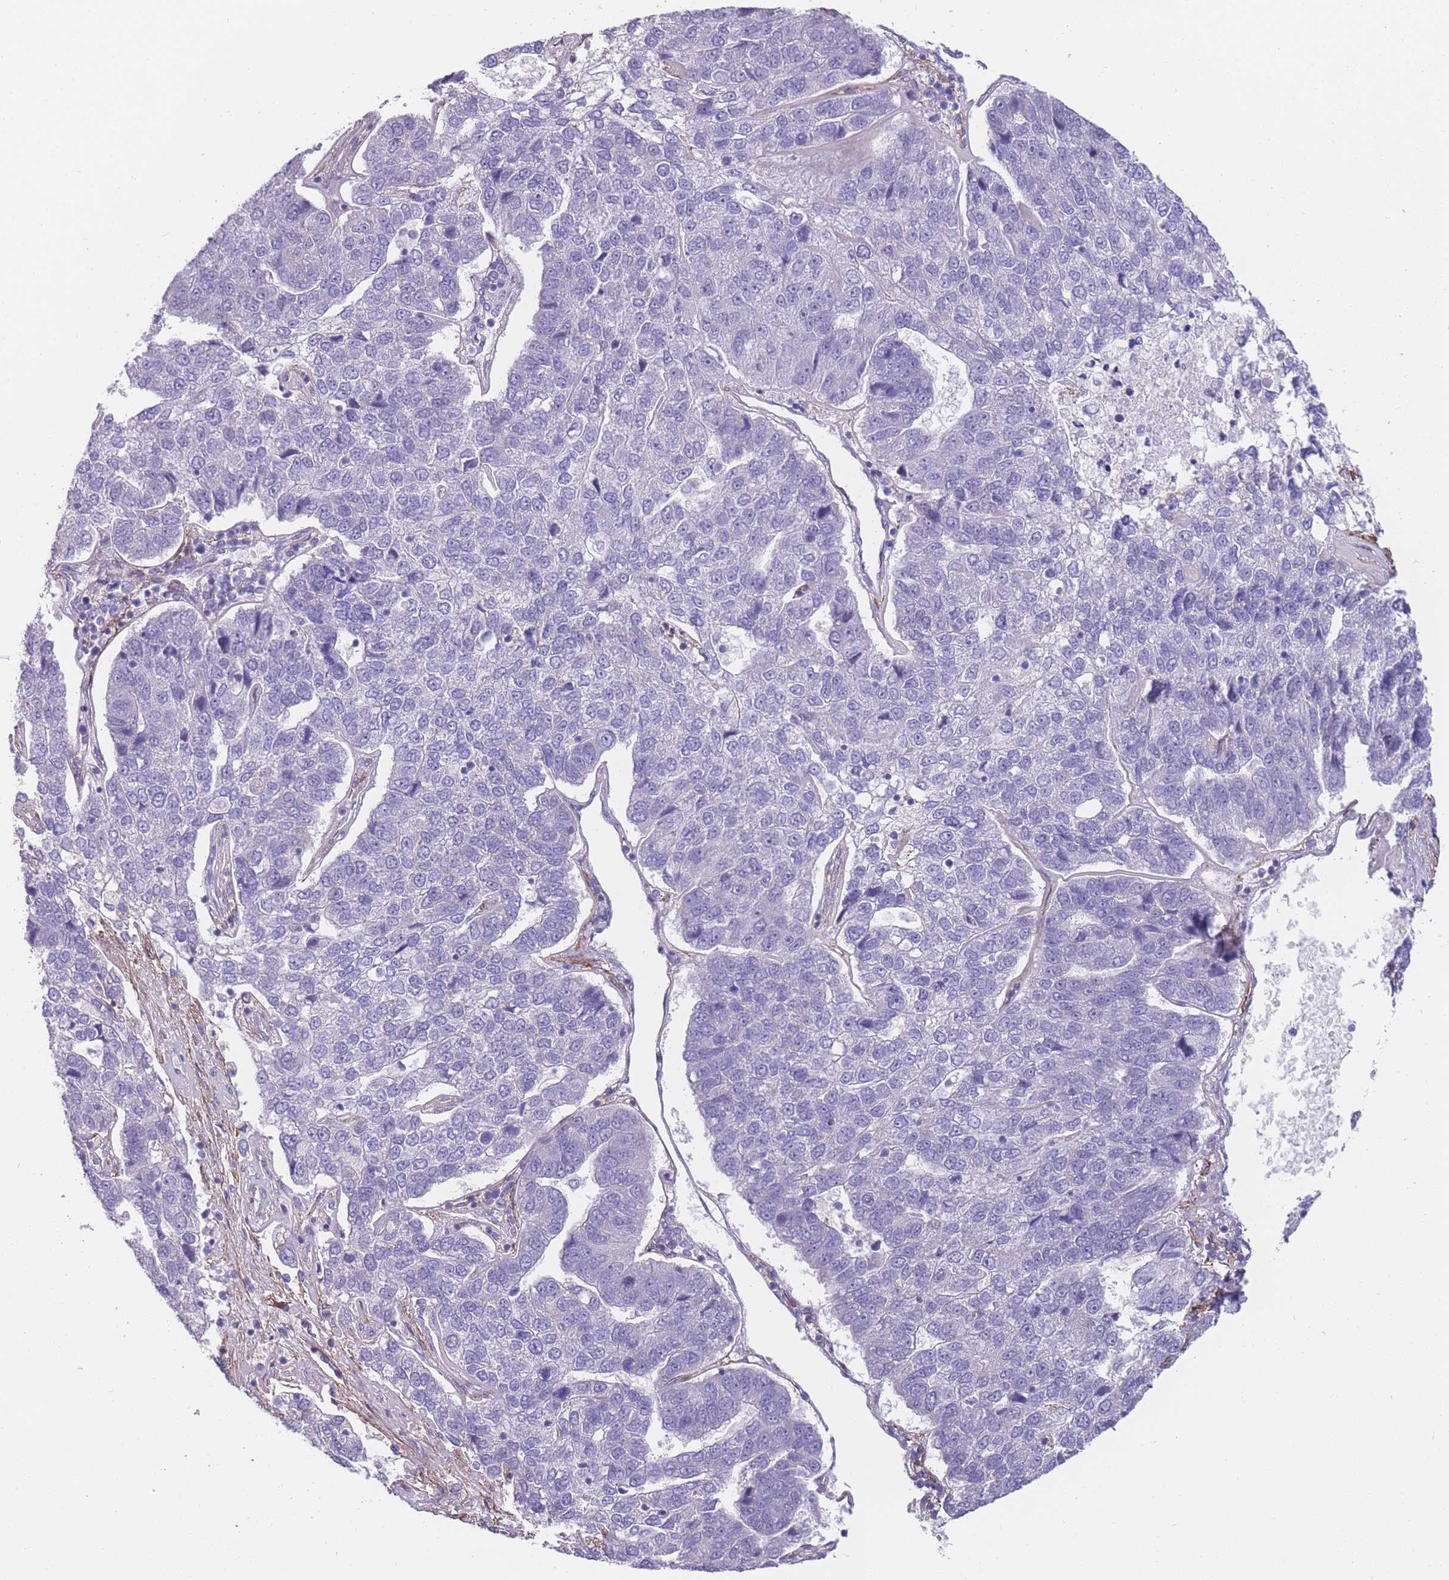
{"staining": {"intensity": "negative", "quantity": "none", "location": "none"}, "tissue": "pancreatic cancer", "cell_type": "Tumor cells", "image_type": "cancer", "snomed": [{"axis": "morphology", "description": "Adenocarcinoma, NOS"}, {"axis": "topography", "description": "Pancreas"}], "caption": "High magnification brightfield microscopy of pancreatic cancer stained with DAB (brown) and counterstained with hematoxylin (blue): tumor cells show no significant positivity.", "gene": "FAM124A", "patient": {"sex": "female", "age": 61}}